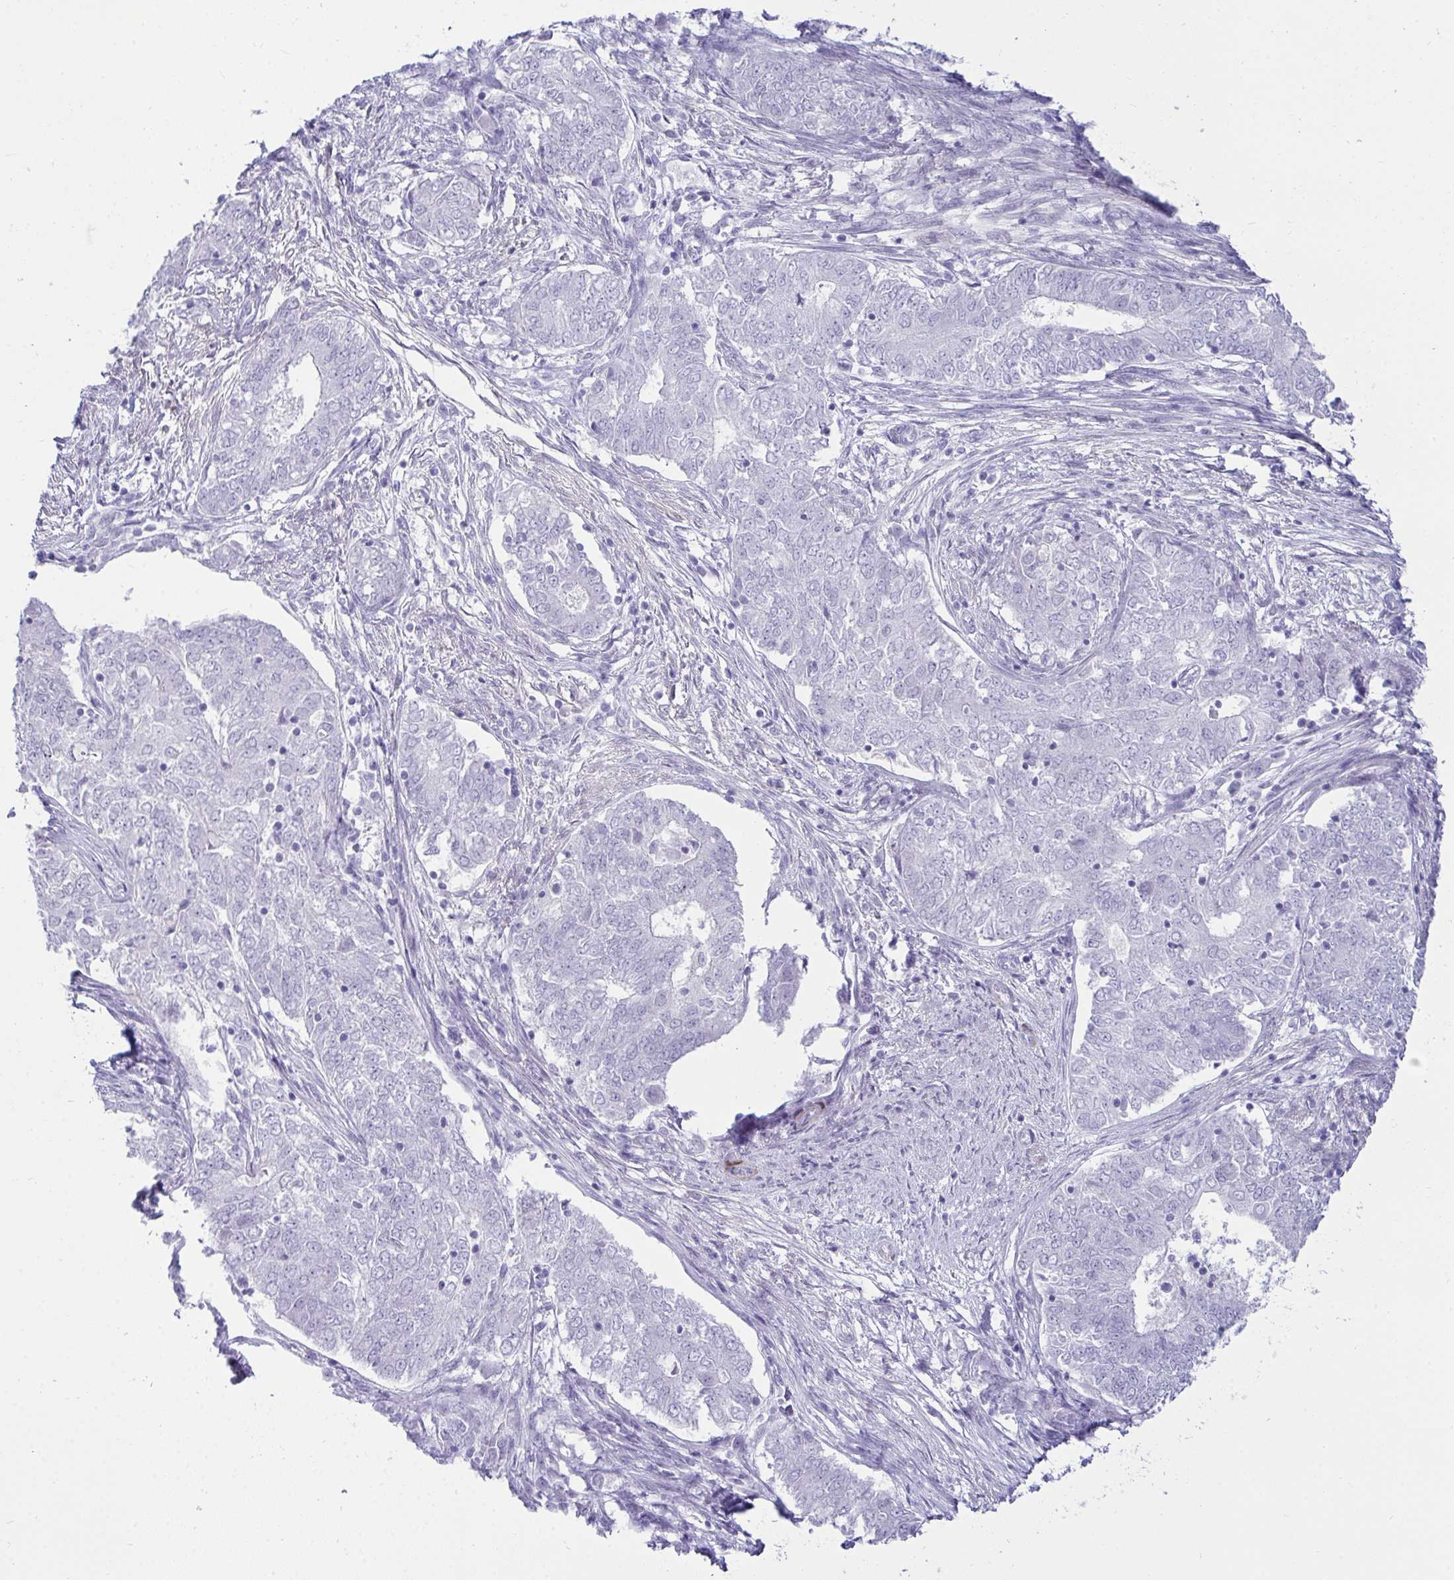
{"staining": {"intensity": "negative", "quantity": "none", "location": "none"}, "tissue": "endometrial cancer", "cell_type": "Tumor cells", "image_type": "cancer", "snomed": [{"axis": "morphology", "description": "Adenocarcinoma, NOS"}, {"axis": "topography", "description": "Endometrium"}], "caption": "Adenocarcinoma (endometrial) stained for a protein using immunohistochemistry (IHC) demonstrates no positivity tumor cells.", "gene": "HSPB6", "patient": {"sex": "female", "age": 62}}